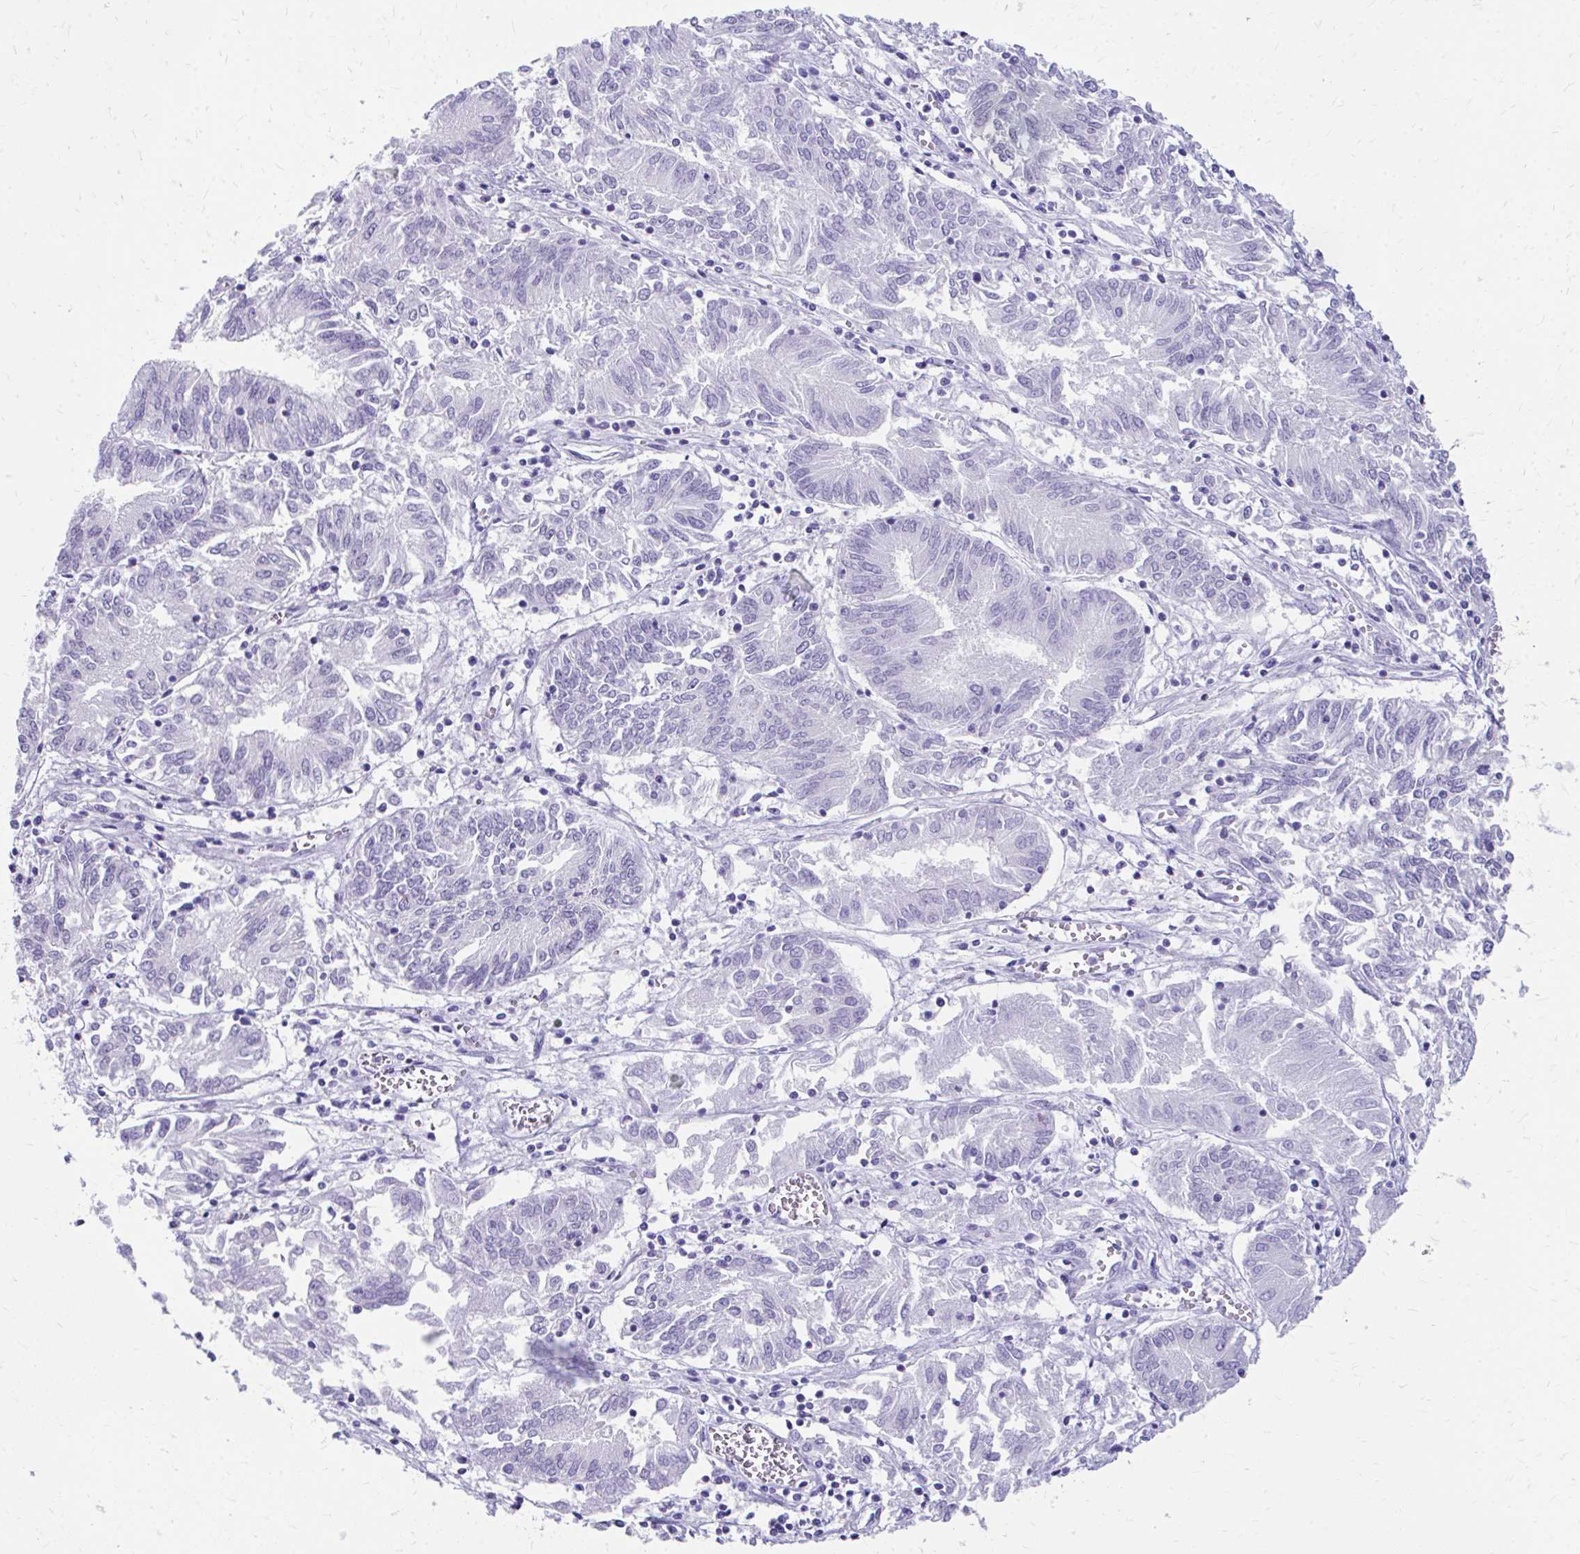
{"staining": {"intensity": "negative", "quantity": "none", "location": "none"}, "tissue": "endometrial cancer", "cell_type": "Tumor cells", "image_type": "cancer", "snomed": [{"axis": "morphology", "description": "Adenocarcinoma, NOS"}, {"axis": "topography", "description": "Endometrium"}], "caption": "Endometrial adenocarcinoma was stained to show a protein in brown. There is no significant staining in tumor cells. (DAB (3,3'-diaminobenzidine) immunohistochemistry (IHC), high magnification).", "gene": "KRIT1", "patient": {"sex": "female", "age": 54}}